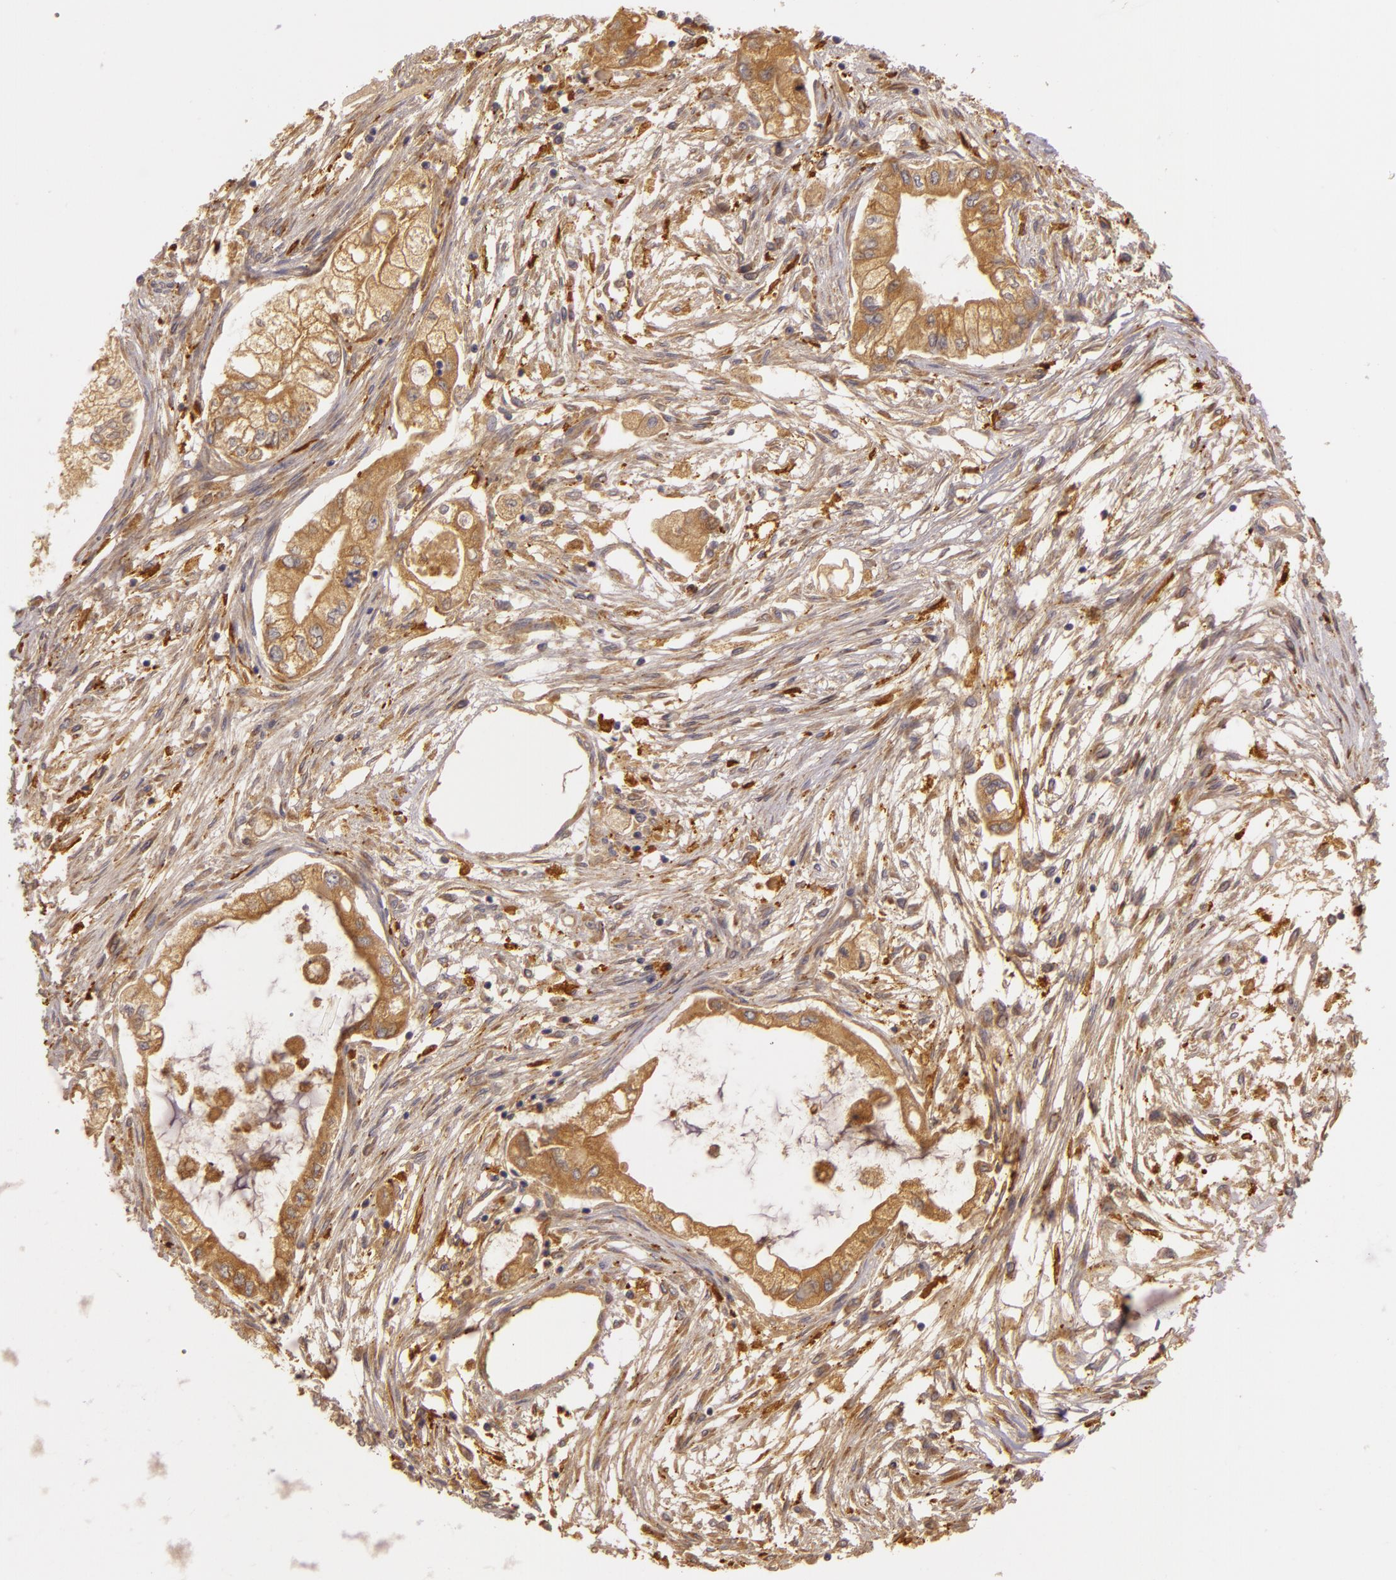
{"staining": {"intensity": "moderate", "quantity": "25%-75%", "location": "cytoplasmic/membranous"}, "tissue": "pancreatic cancer", "cell_type": "Tumor cells", "image_type": "cancer", "snomed": [{"axis": "morphology", "description": "Adenocarcinoma, NOS"}, {"axis": "topography", "description": "Pancreas"}], "caption": "Immunohistochemistry photomicrograph of neoplastic tissue: human pancreatic adenocarcinoma stained using immunohistochemistry reveals medium levels of moderate protein expression localized specifically in the cytoplasmic/membranous of tumor cells, appearing as a cytoplasmic/membranous brown color.", "gene": "PPP1R3F", "patient": {"sex": "male", "age": 79}}